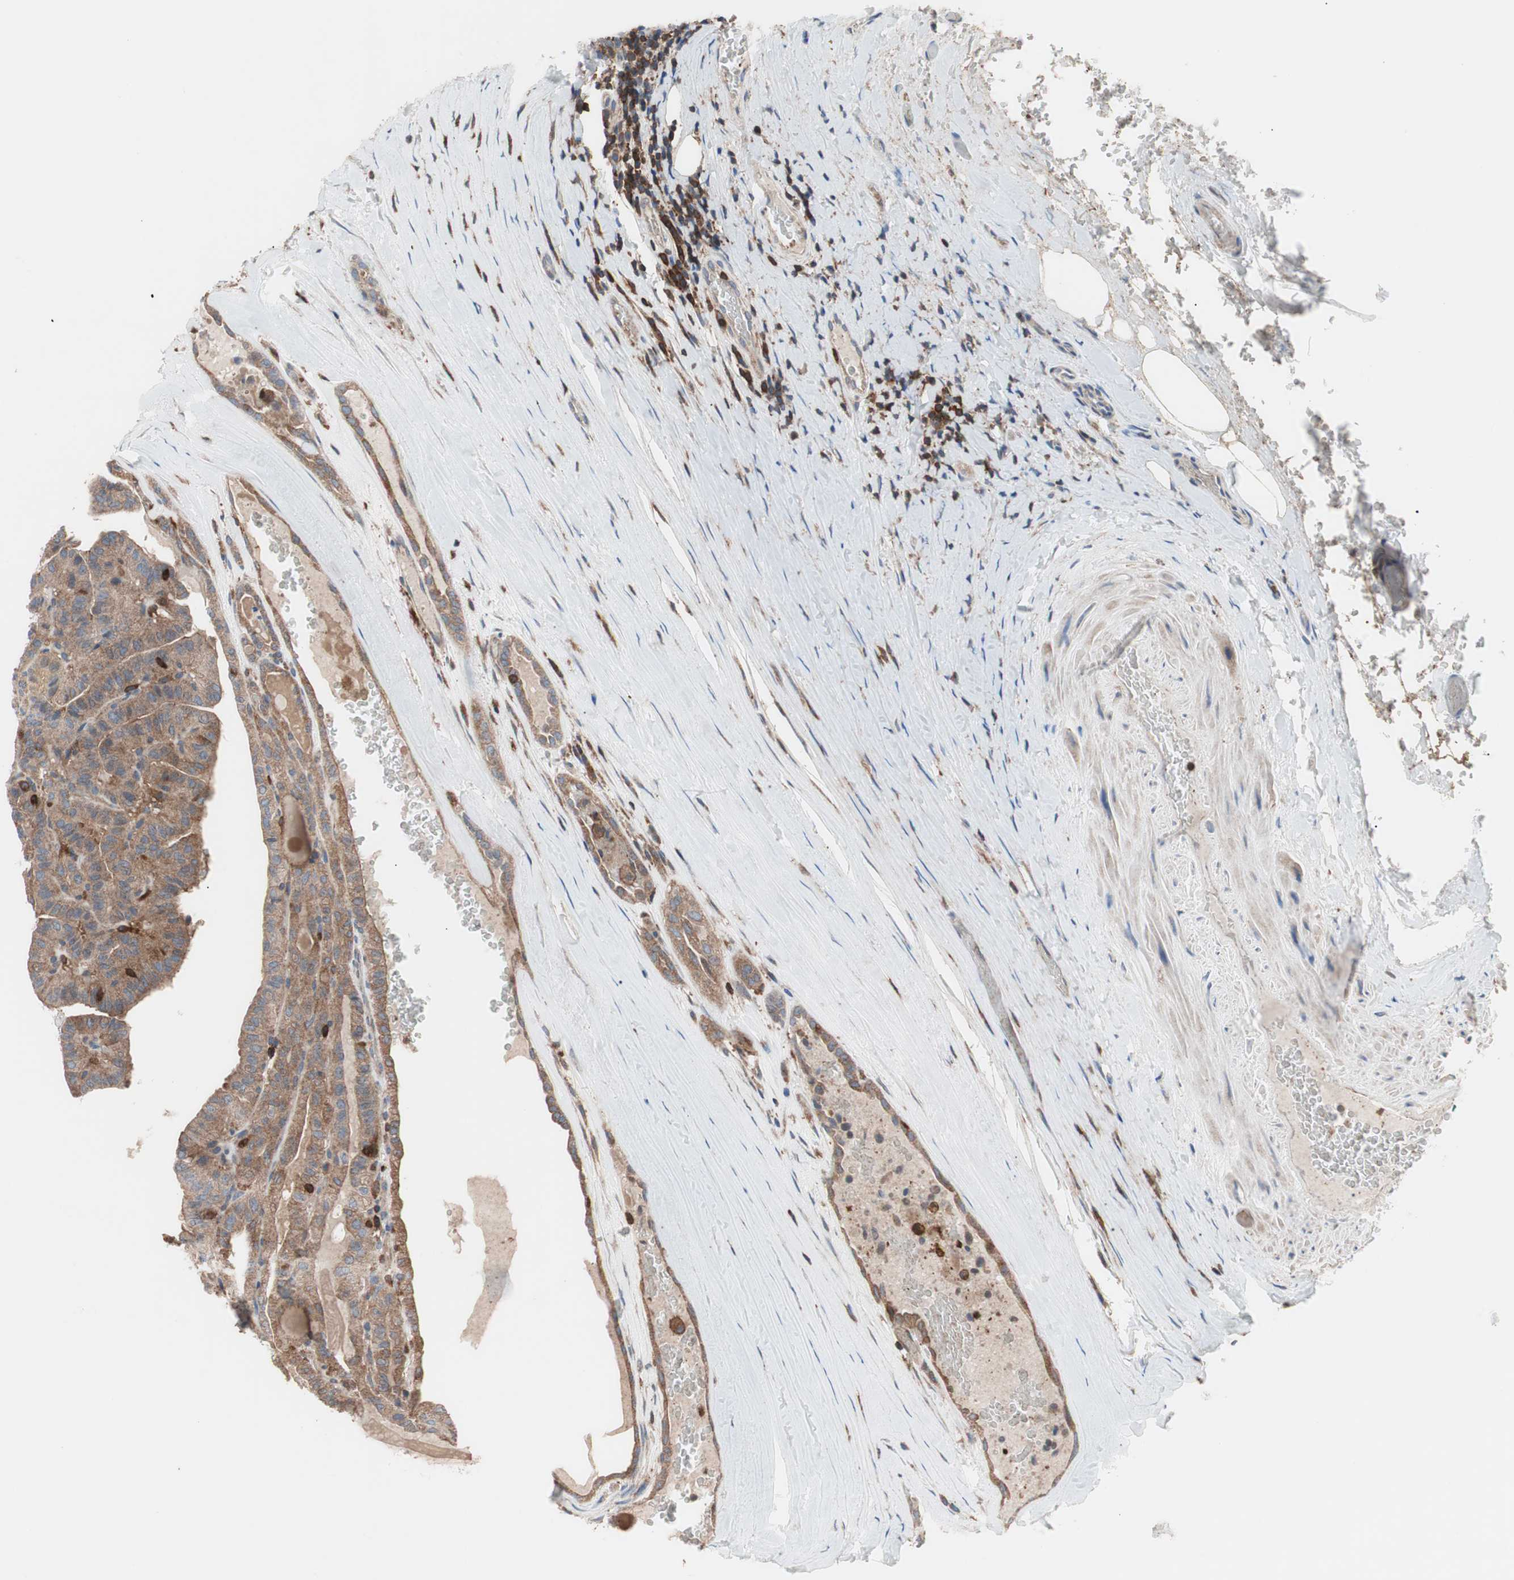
{"staining": {"intensity": "moderate", "quantity": ">75%", "location": "cytoplasmic/membranous"}, "tissue": "thyroid cancer", "cell_type": "Tumor cells", "image_type": "cancer", "snomed": [{"axis": "morphology", "description": "Papillary adenocarcinoma, NOS"}, {"axis": "topography", "description": "Thyroid gland"}], "caption": "IHC (DAB (3,3'-diaminobenzidine)) staining of thyroid papillary adenocarcinoma demonstrates moderate cytoplasmic/membranous protein staining in about >75% of tumor cells.", "gene": "PIK3R1", "patient": {"sex": "male", "age": 77}}